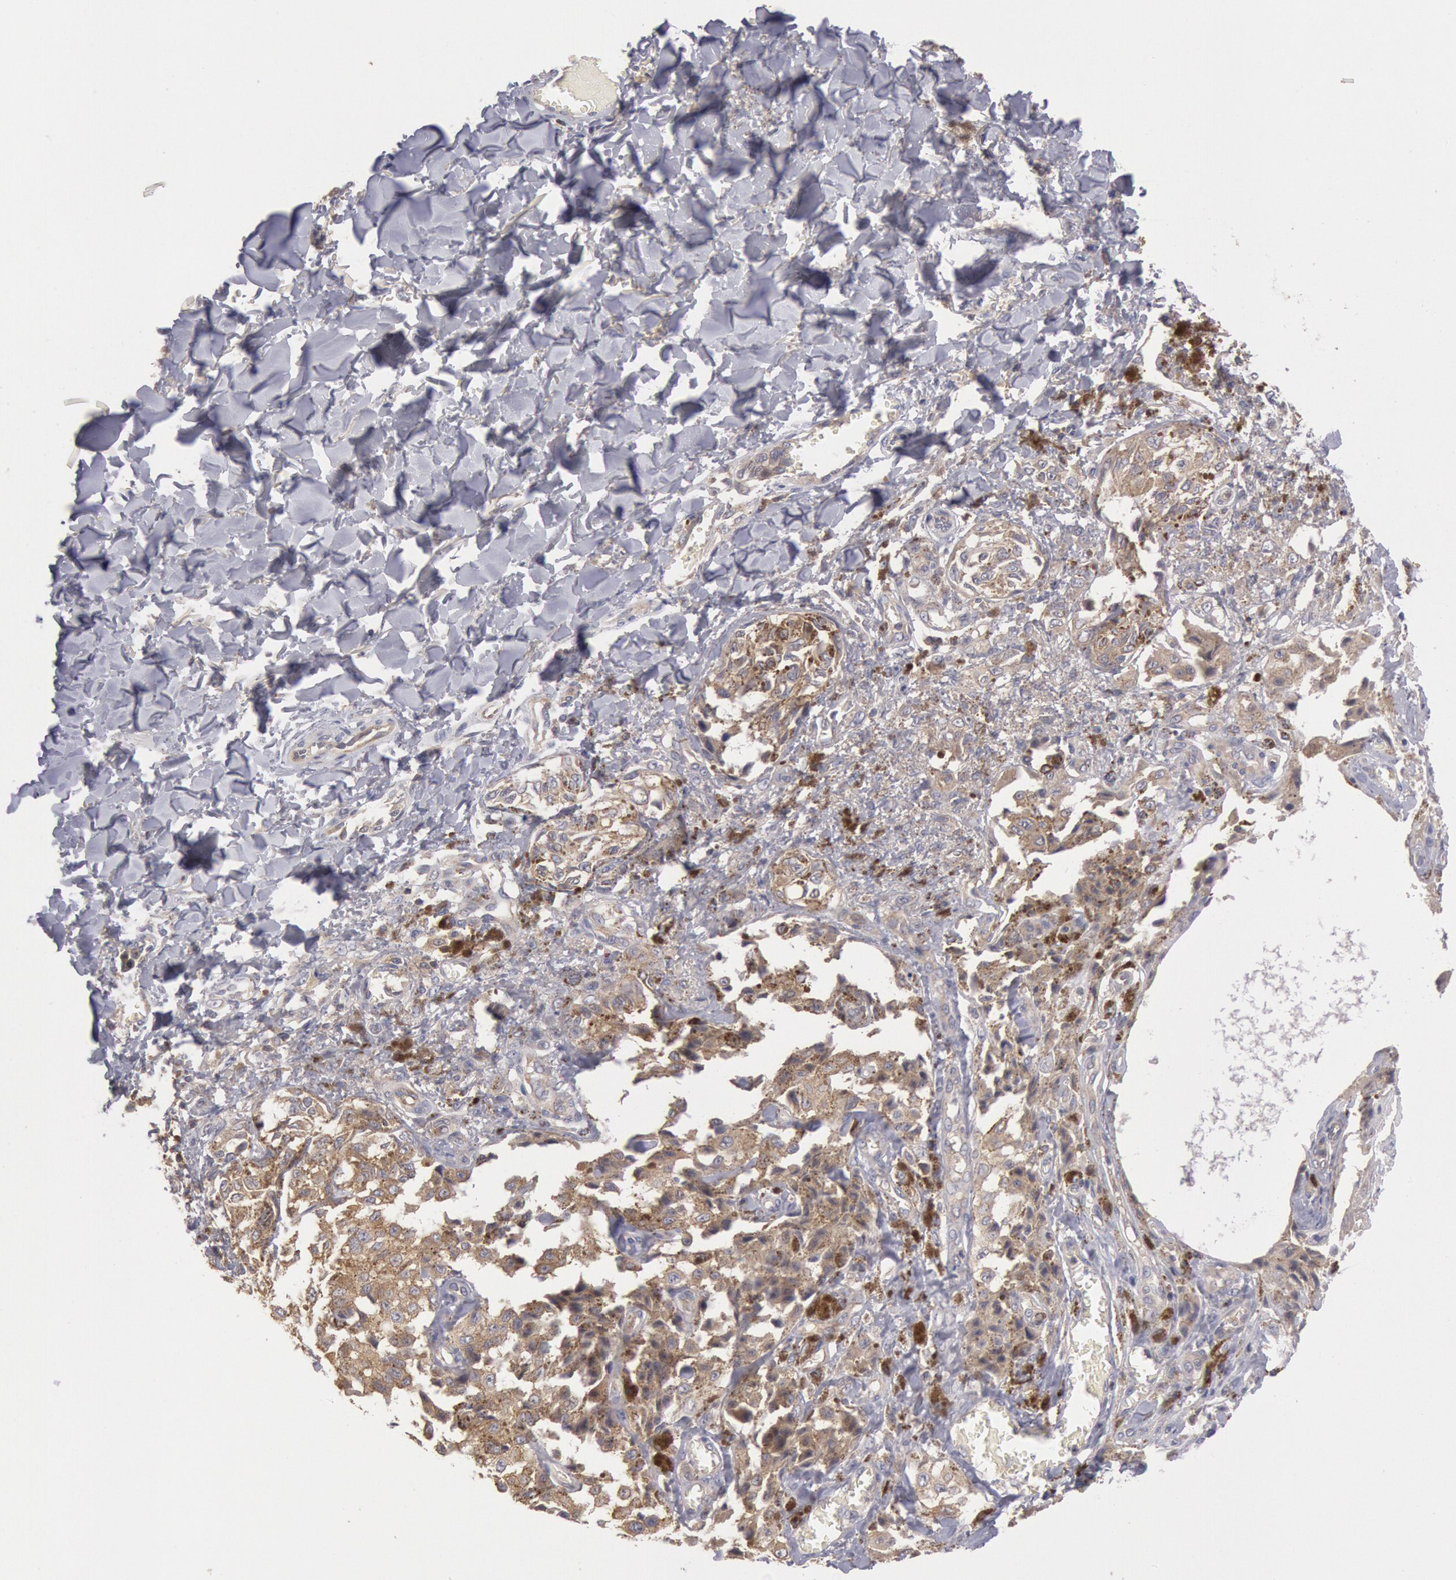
{"staining": {"intensity": "negative", "quantity": "none", "location": "none"}, "tissue": "melanoma", "cell_type": "Tumor cells", "image_type": "cancer", "snomed": [{"axis": "morphology", "description": "Malignant melanoma, NOS"}, {"axis": "topography", "description": "Skin"}], "caption": "IHC photomicrograph of neoplastic tissue: human melanoma stained with DAB (3,3'-diaminobenzidine) shows no significant protein staining in tumor cells. (Stains: DAB IHC with hematoxylin counter stain, Microscopy: brightfield microscopy at high magnification).", "gene": "PIK3R1", "patient": {"sex": "female", "age": 82}}